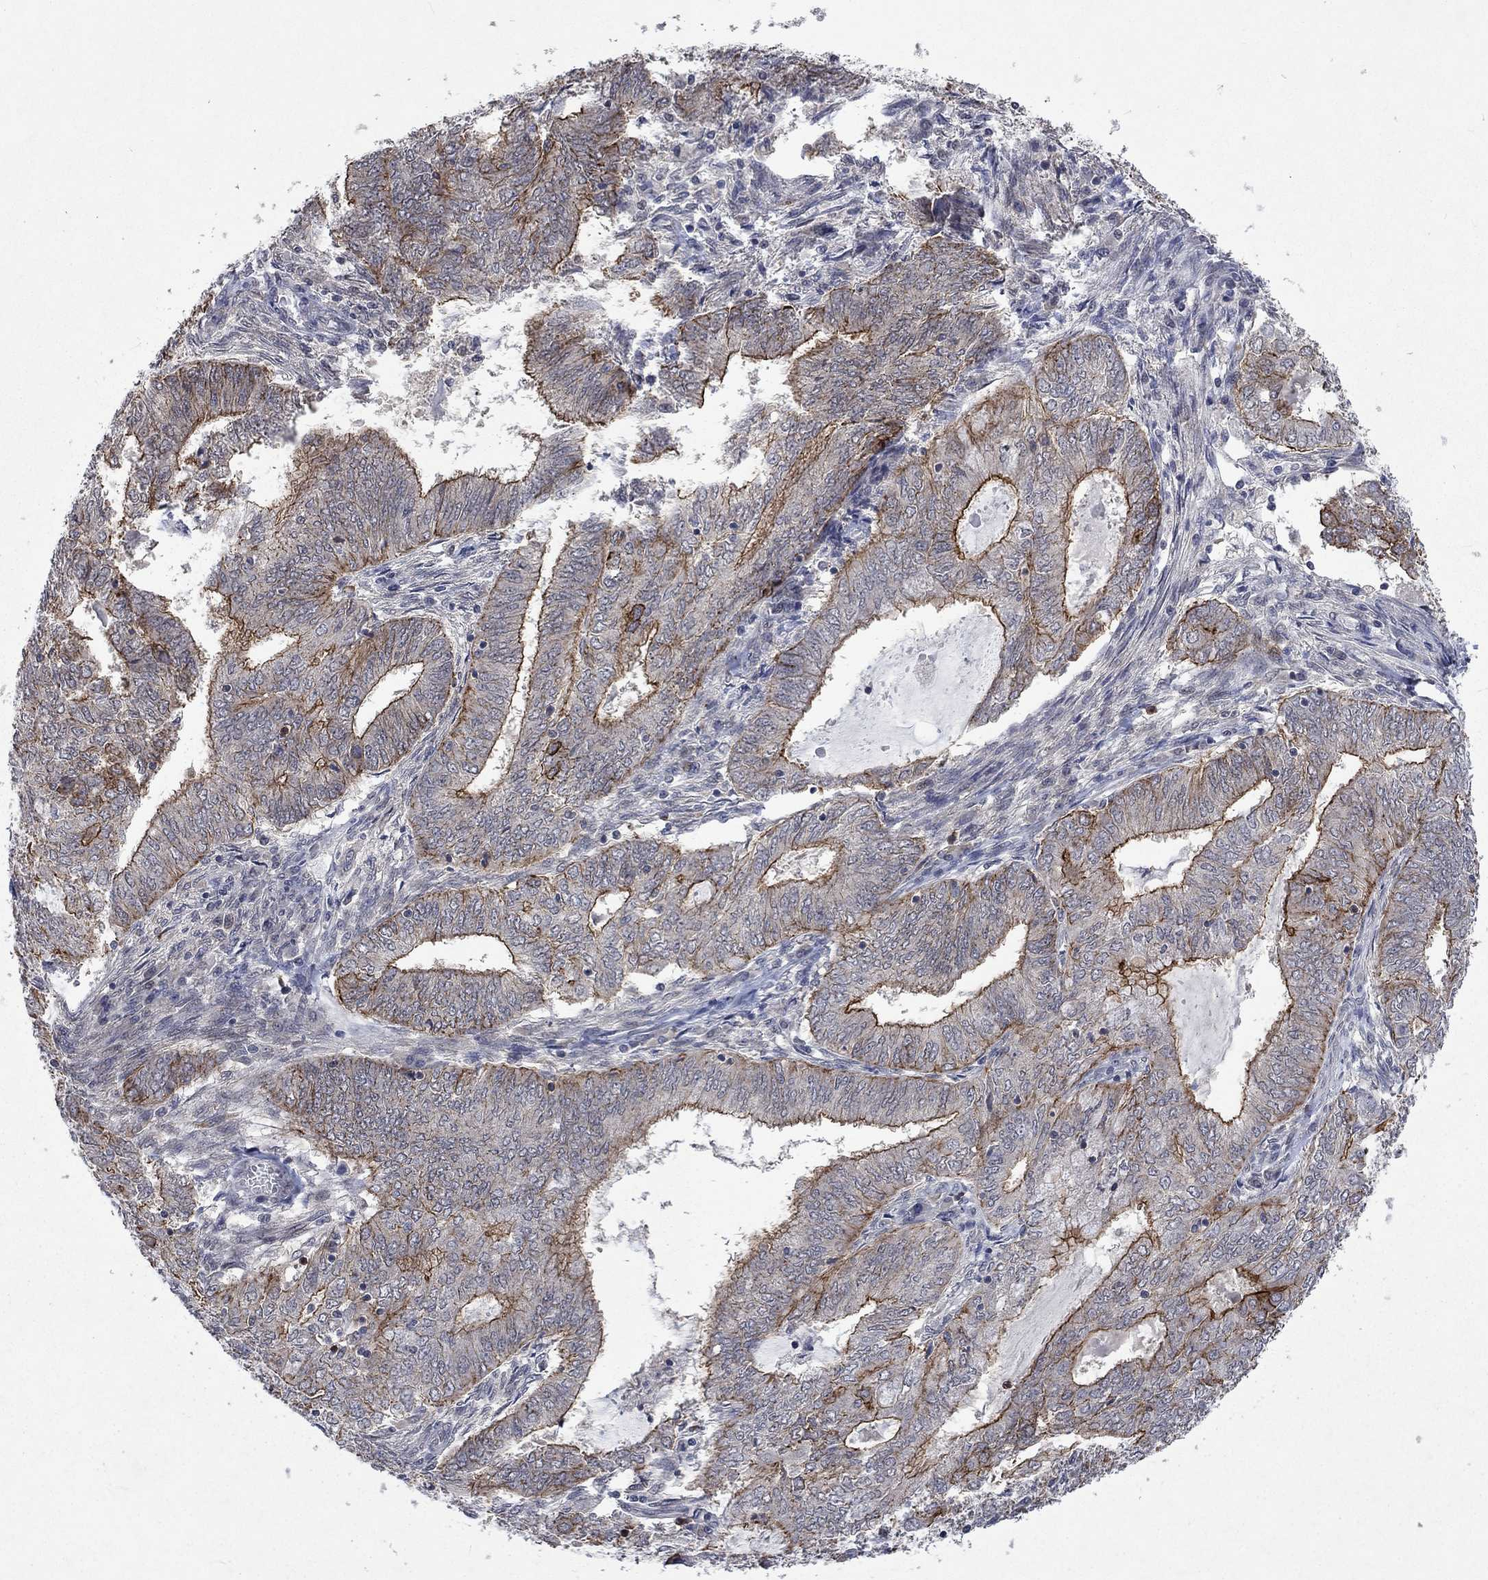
{"staining": {"intensity": "strong", "quantity": "25%-75%", "location": "cytoplasmic/membranous"}, "tissue": "endometrial cancer", "cell_type": "Tumor cells", "image_type": "cancer", "snomed": [{"axis": "morphology", "description": "Adenocarcinoma, NOS"}, {"axis": "topography", "description": "Endometrium"}], "caption": "Endometrial cancer was stained to show a protein in brown. There is high levels of strong cytoplasmic/membranous expression in about 25%-75% of tumor cells. The staining is performed using DAB (3,3'-diaminobenzidine) brown chromogen to label protein expression. The nuclei are counter-stained blue using hematoxylin.", "gene": "PPP1R9A", "patient": {"sex": "female", "age": 62}}